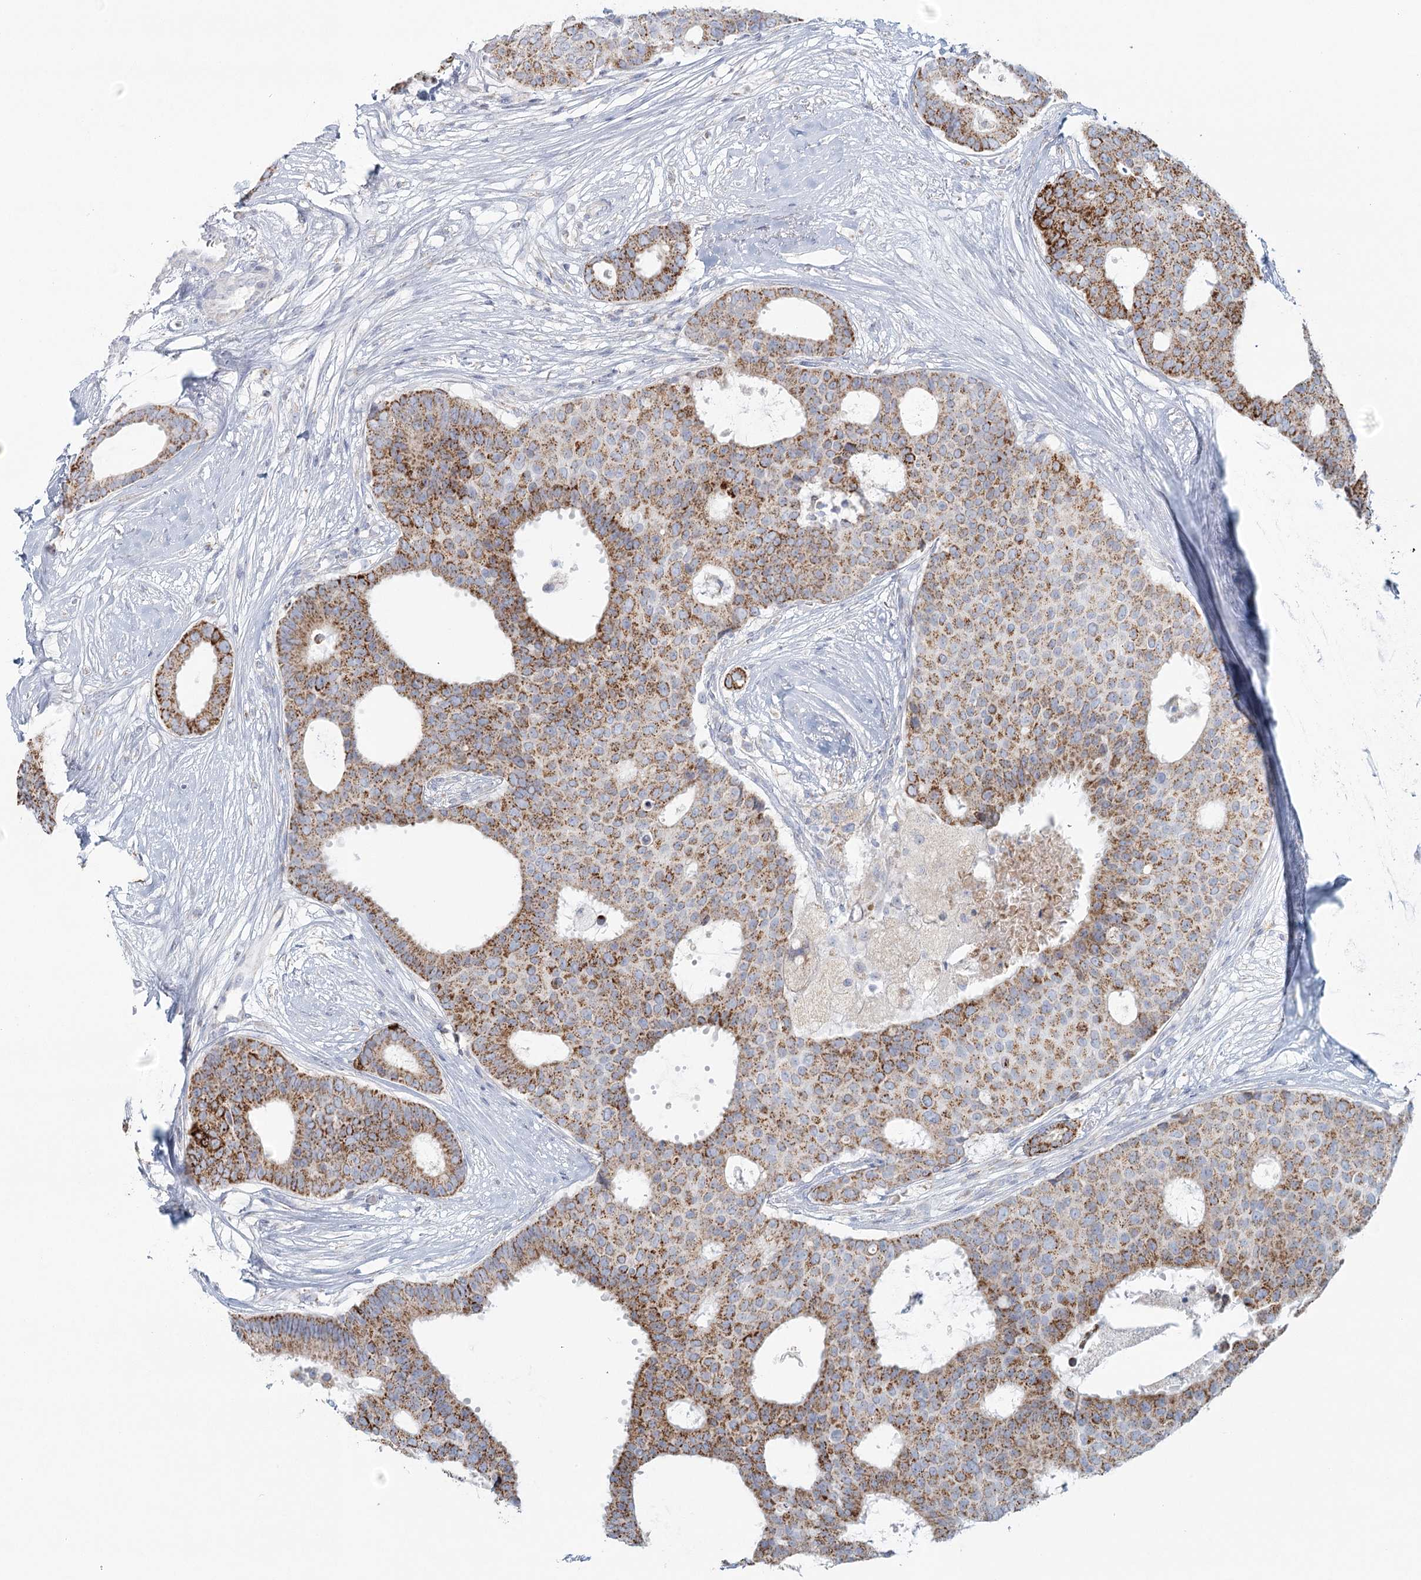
{"staining": {"intensity": "moderate", "quantity": ">75%", "location": "cytoplasmic/membranous"}, "tissue": "breast cancer", "cell_type": "Tumor cells", "image_type": "cancer", "snomed": [{"axis": "morphology", "description": "Duct carcinoma"}, {"axis": "topography", "description": "Breast"}], "caption": "Immunohistochemistry photomicrograph of neoplastic tissue: human breast cancer stained using immunohistochemistry shows medium levels of moderate protein expression localized specifically in the cytoplasmic/membranous of tumor cells, appearing as a cytoplasmic/membranous brown color.", "gene": "BPHL", "patient": {"sex": "female", "age": 75}}